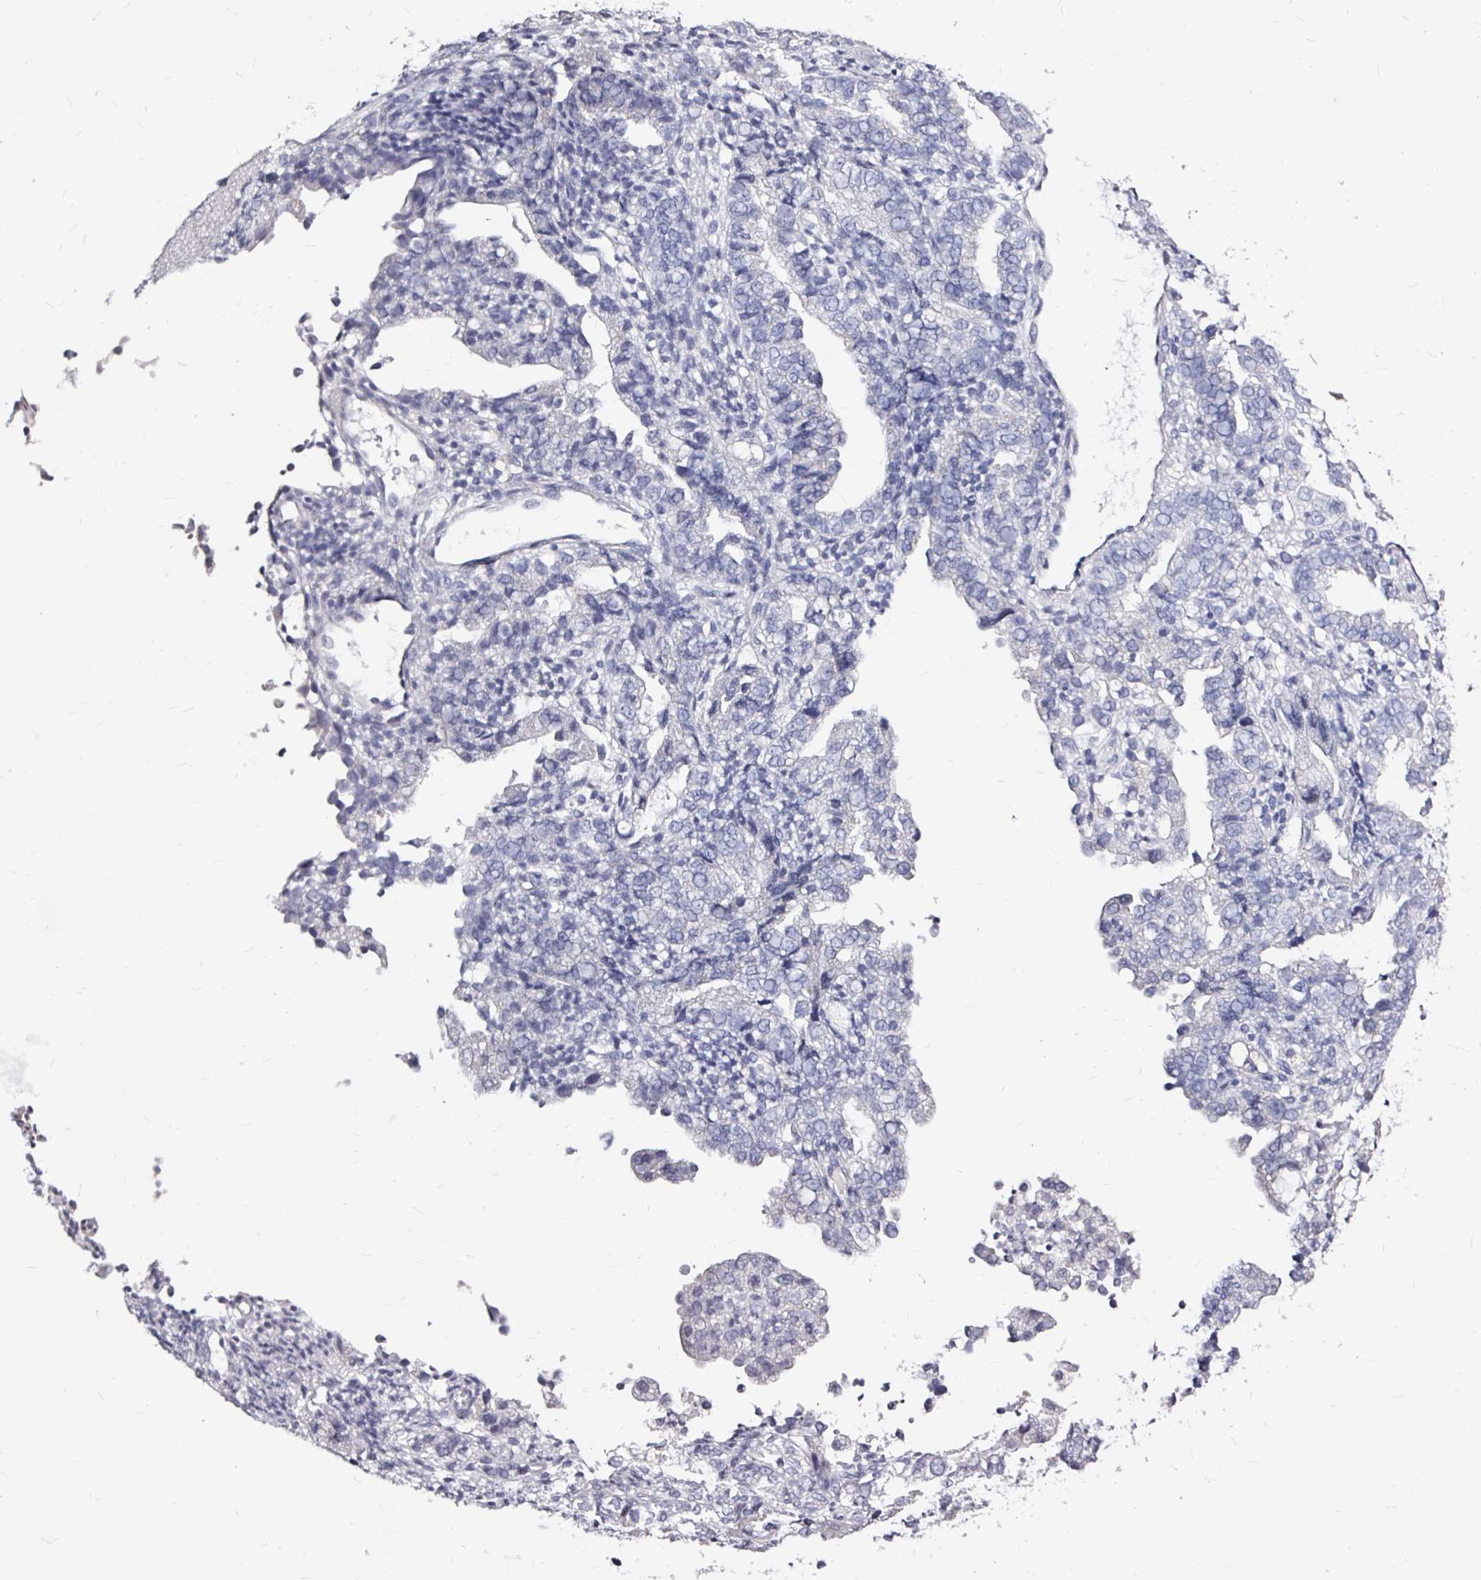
{"staining": {"intensity": "negative", "quantity": "none", "location": "none"}, "tissue": "endometrial cancer", "cell_type": "Tumor cells", "image_type": "cancer", "snomed": [{"axis": "morphology", "description": "Adenocarcinoma, NOS"}, {"axis": "topography", "description": "Endometrium"}], "caption": "IHC of human endometrial cancer exhibits no expression in tumor cells. (Brightfield microscopy of DAB immunohistochemistry at high magnification).", "gene": "LUZP4", "patient": {"sex": "female", "age": 57}}